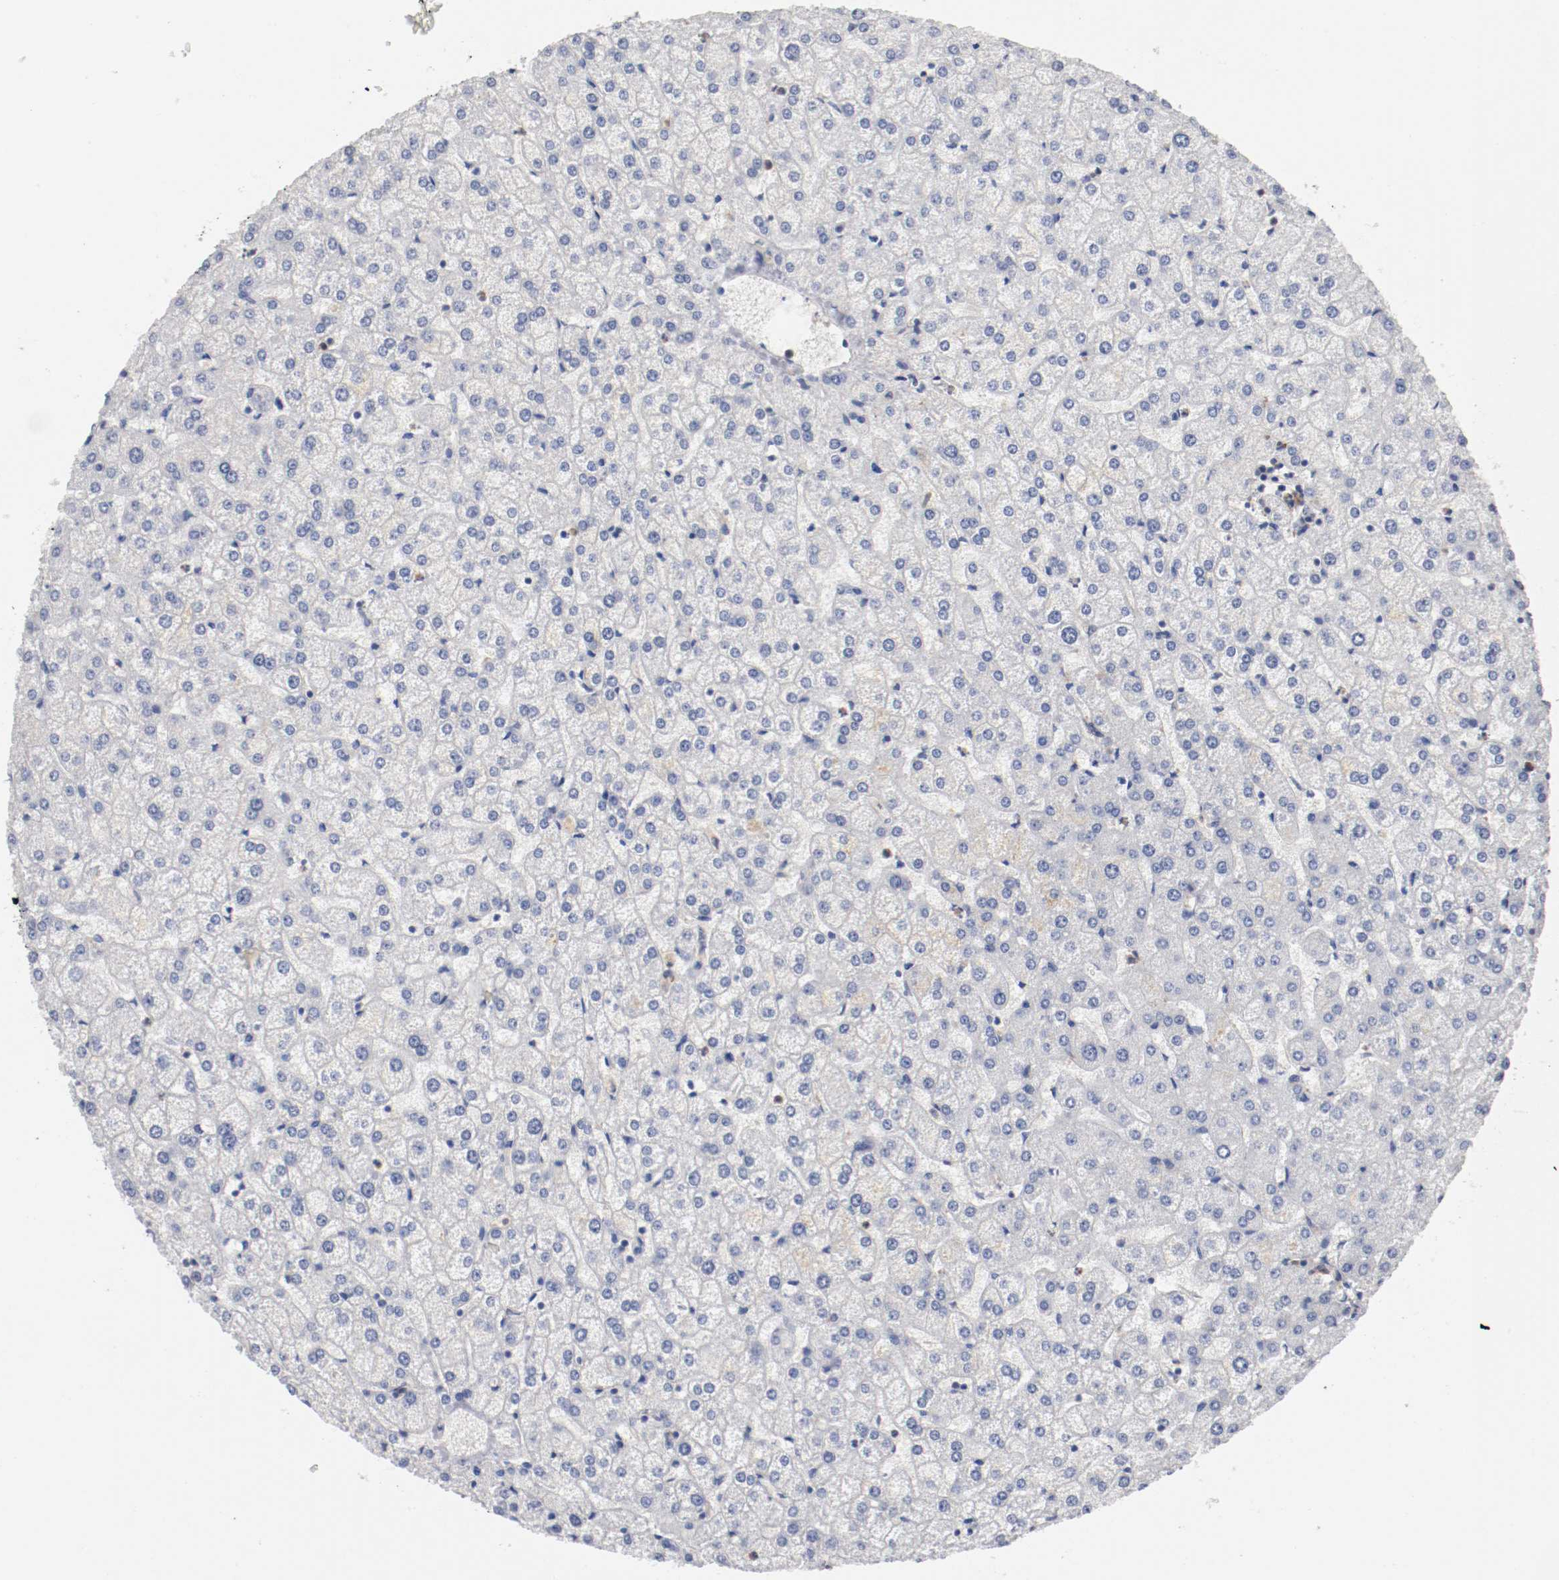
{"staining": {"intensity": "negative", "quantity": "none", "location": "none"}, "tissue": "liver", "cell_type": "Cholangiocytes", "image_type": "normal", "snomed": [{"axis": "morphology", "description": "Normal tissue, NOS"}, {"axis": "topography", "description": "Liver"}], "caption": "Immunohistochemistry image of benign liver: liver stained with DAB shows no significant protein expression in cholangiocytes.", "gene": "RBM23", "patient": {"sex": "female", "age": 32}}